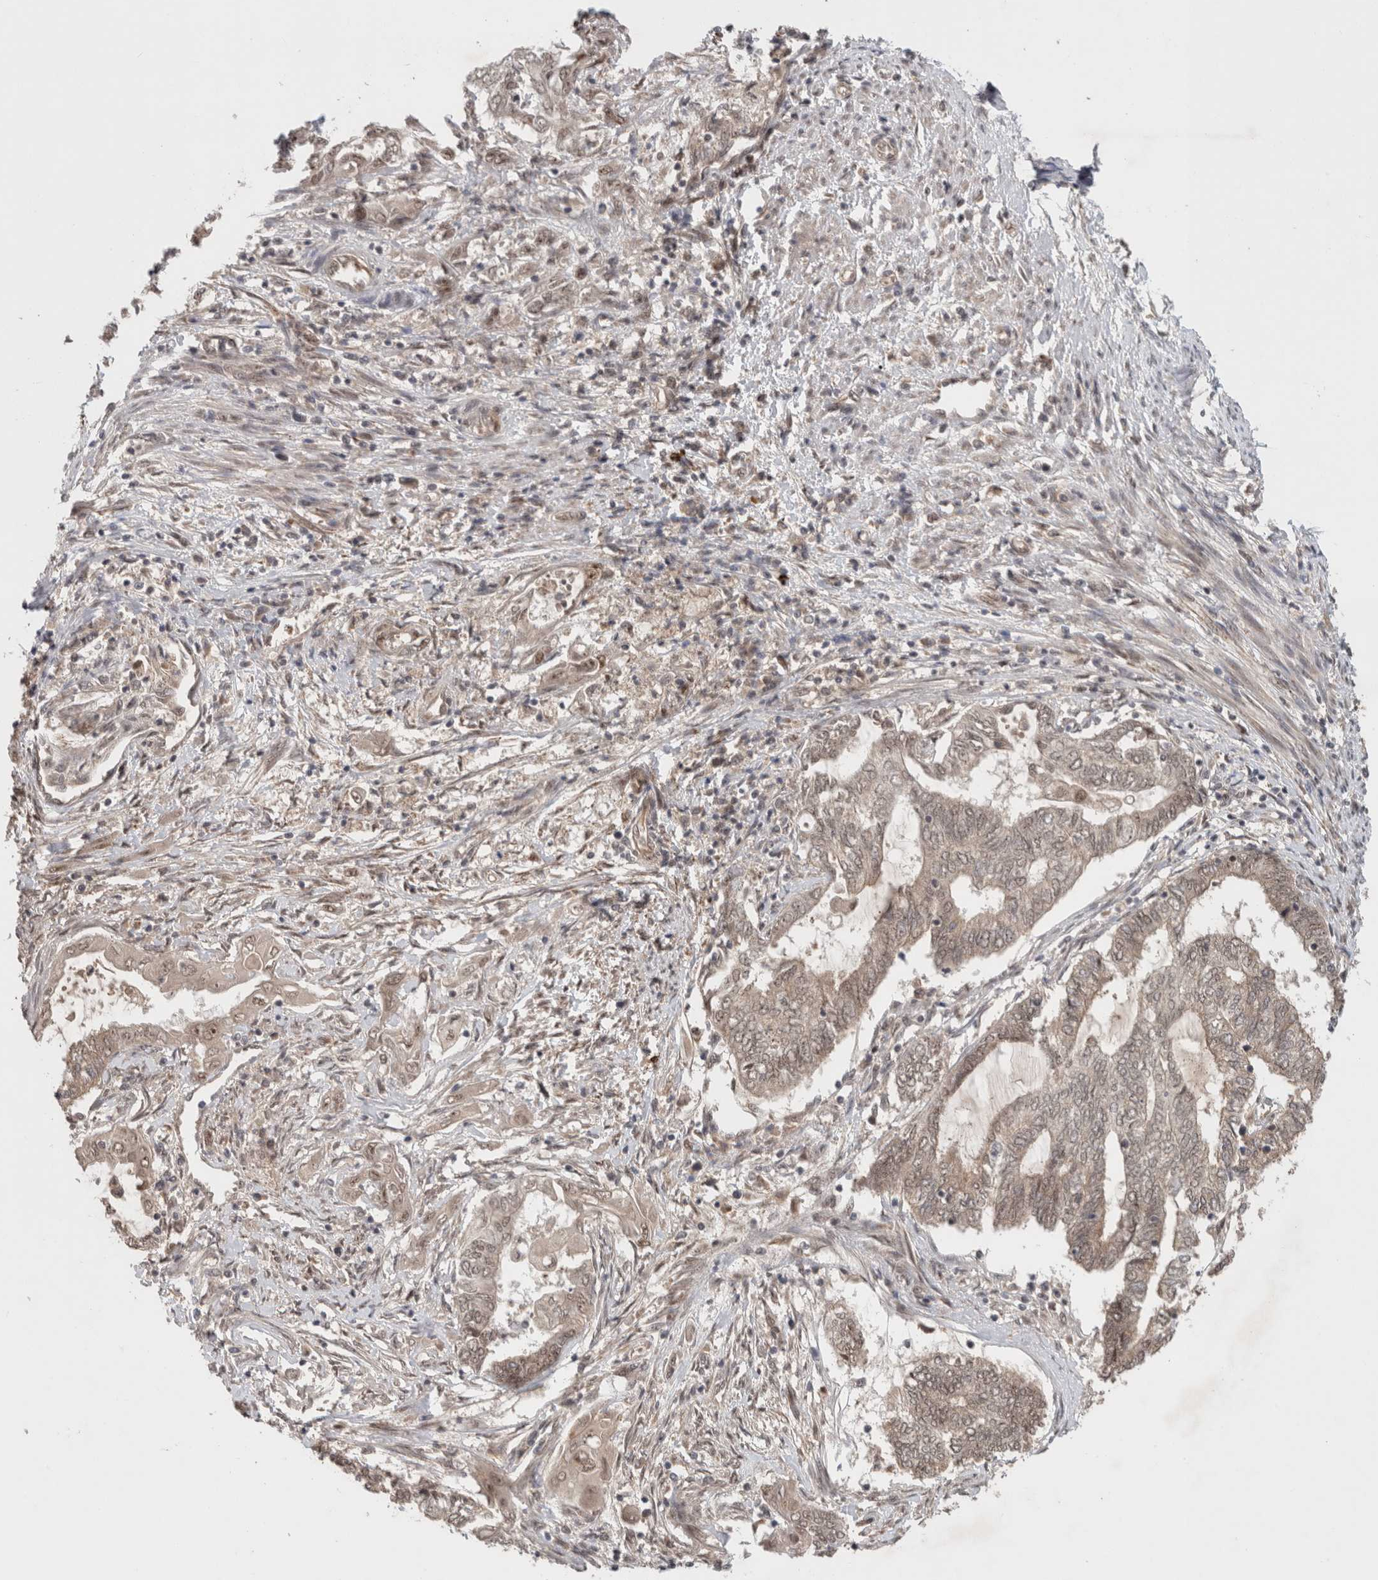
{"staining": {"intensity": "weak", "quantity": "25%-75%", "location": "nuclear"}, "tissue": "endometrial cancer", "cell_type": "Tumor cells", "image_type": "cancer", "snomed": [{"axis": "morphology", "description": "Adenocarcinoma, NOS"}, {"axis": "topography", "description": "Uterus"}, {"axis": "topography", "description": "Endometrium"}], "caption": "Tumor cells reveal weak nuclear expression in about 25%-75% of cells in endometrial adenocarcinoma.", "gene": "MPHOSPH6", "patient": {"sex": "female", "age": 70}}